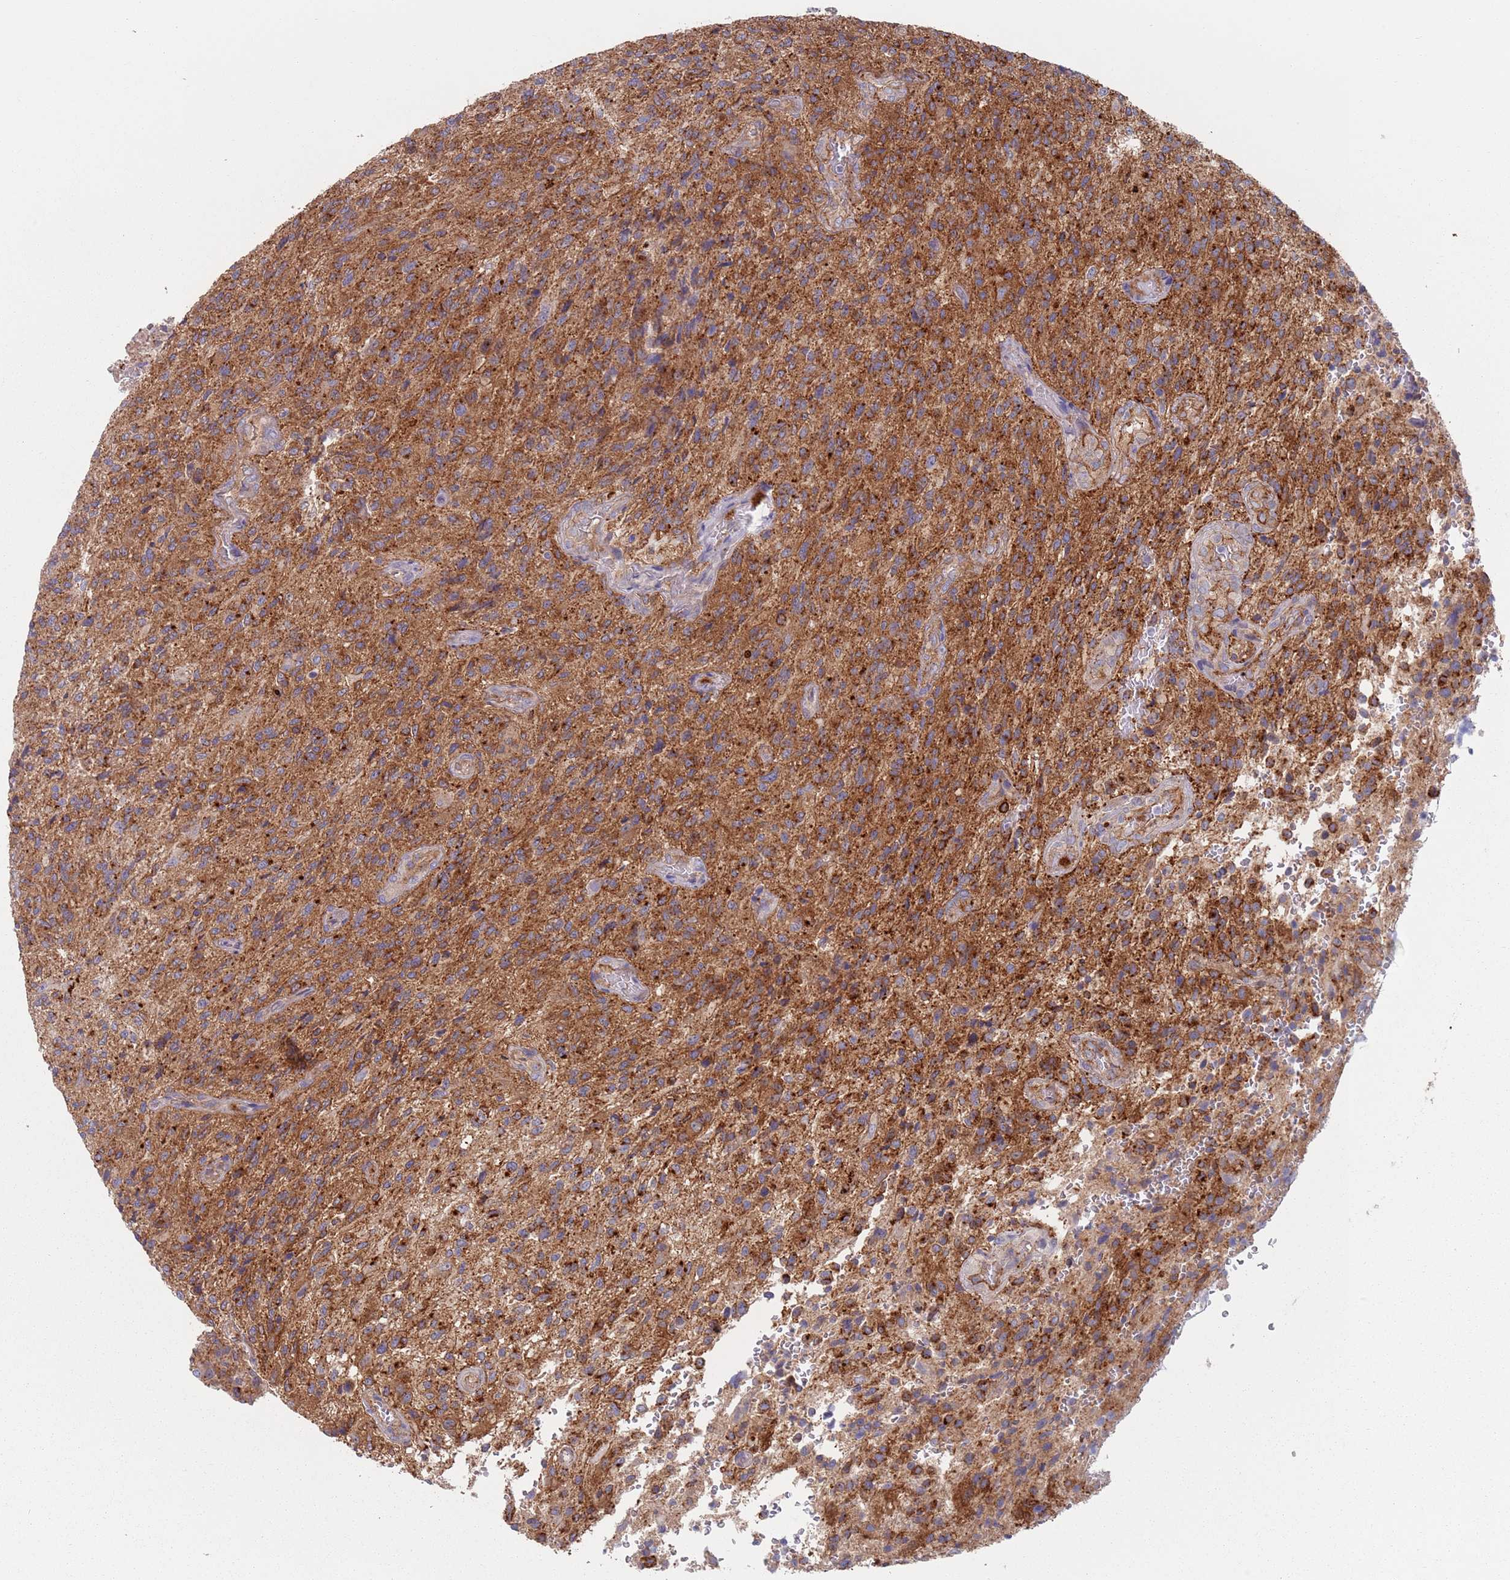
{"staining": {"intensity": "strong", "quantity": ">75%", "location": "cytoplasmic/membranous"}, "tissue": "glioma", "cell_type": "Tumor cells", "image_type": "cancer", "snomed": [{"axis": "morphology", "description": "Normal tissue, NOS"}, {"axis": "morphology", "description": "Glioma, malignant, High grade"}, {"axis": "topography", "description": "Cerebral cortex"}], "caption": "DAB immunohistochemical staining of malignant high-grade glioma exhibits strong cytoplasmic/membranous protein staining in about >75% of tumor cells. The staining was performed using DAB to visualize the protein expression in brown, while the nuclei were stained in blue with hematoxylin (Magnification: 20x).", "gene": "APPL2", "patient": {"sex": "male", "age": 56}}